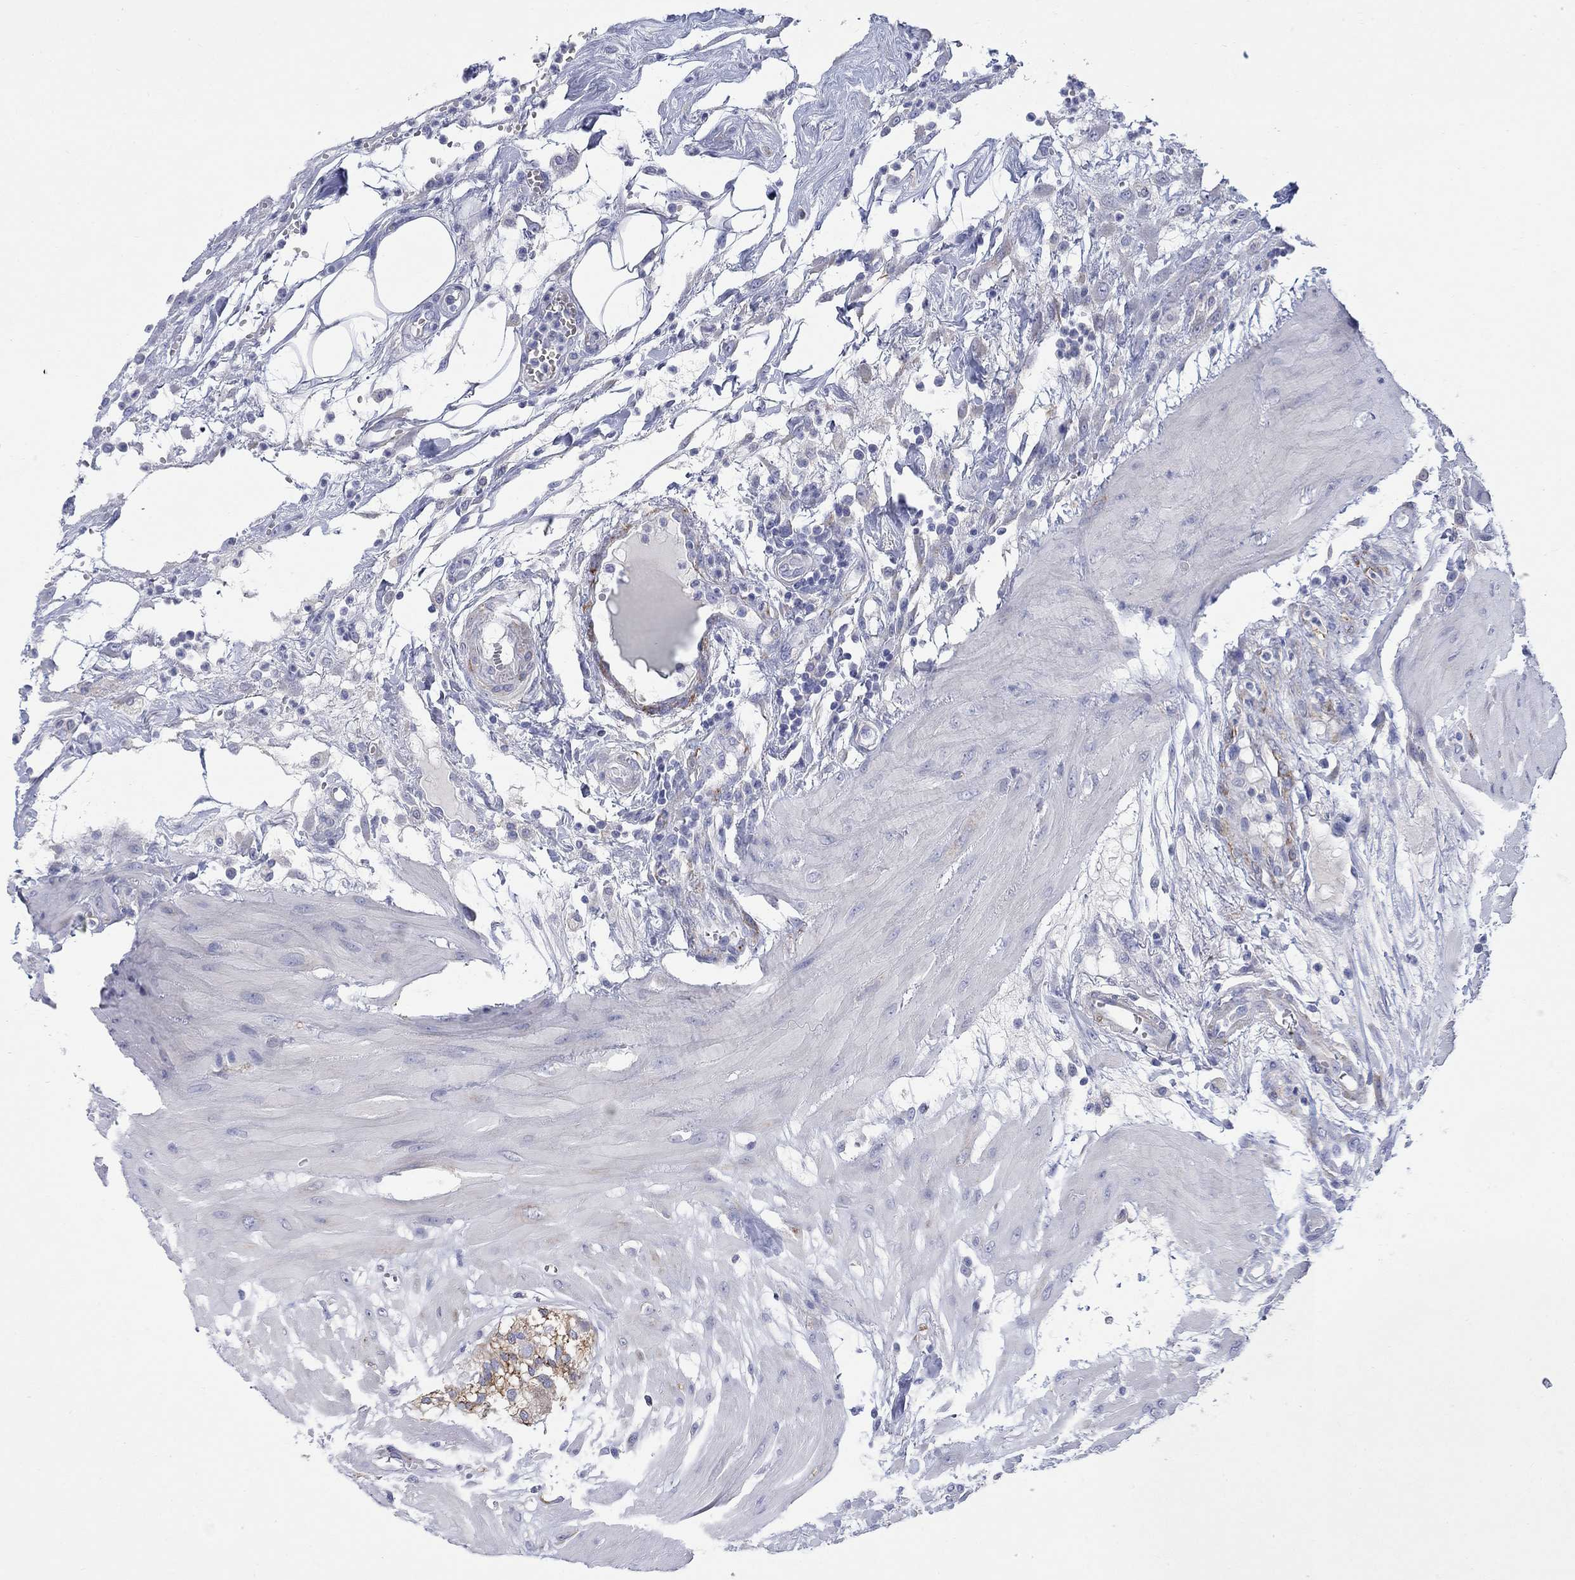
{"staining": {"intensity": "negative", "quantity": "none", "location": "none"}, "tissue": "colon", "cell_type": "Endothelial cells", "image_type": "normal", "snomed": [{"axis": "morphology", "description": "Normal tissue, NOS"}, {"axis": "morphology", "description": "Adenocarcinoma, NOS"}, {"axis": "topography", "description": "Colon"}], "caption": "Immunohistochemical staining of benign colon displays no significant expression in endothelial cells.", "gene": "PTPRZ1", "patient": {"sex": "male", "age": 65}}